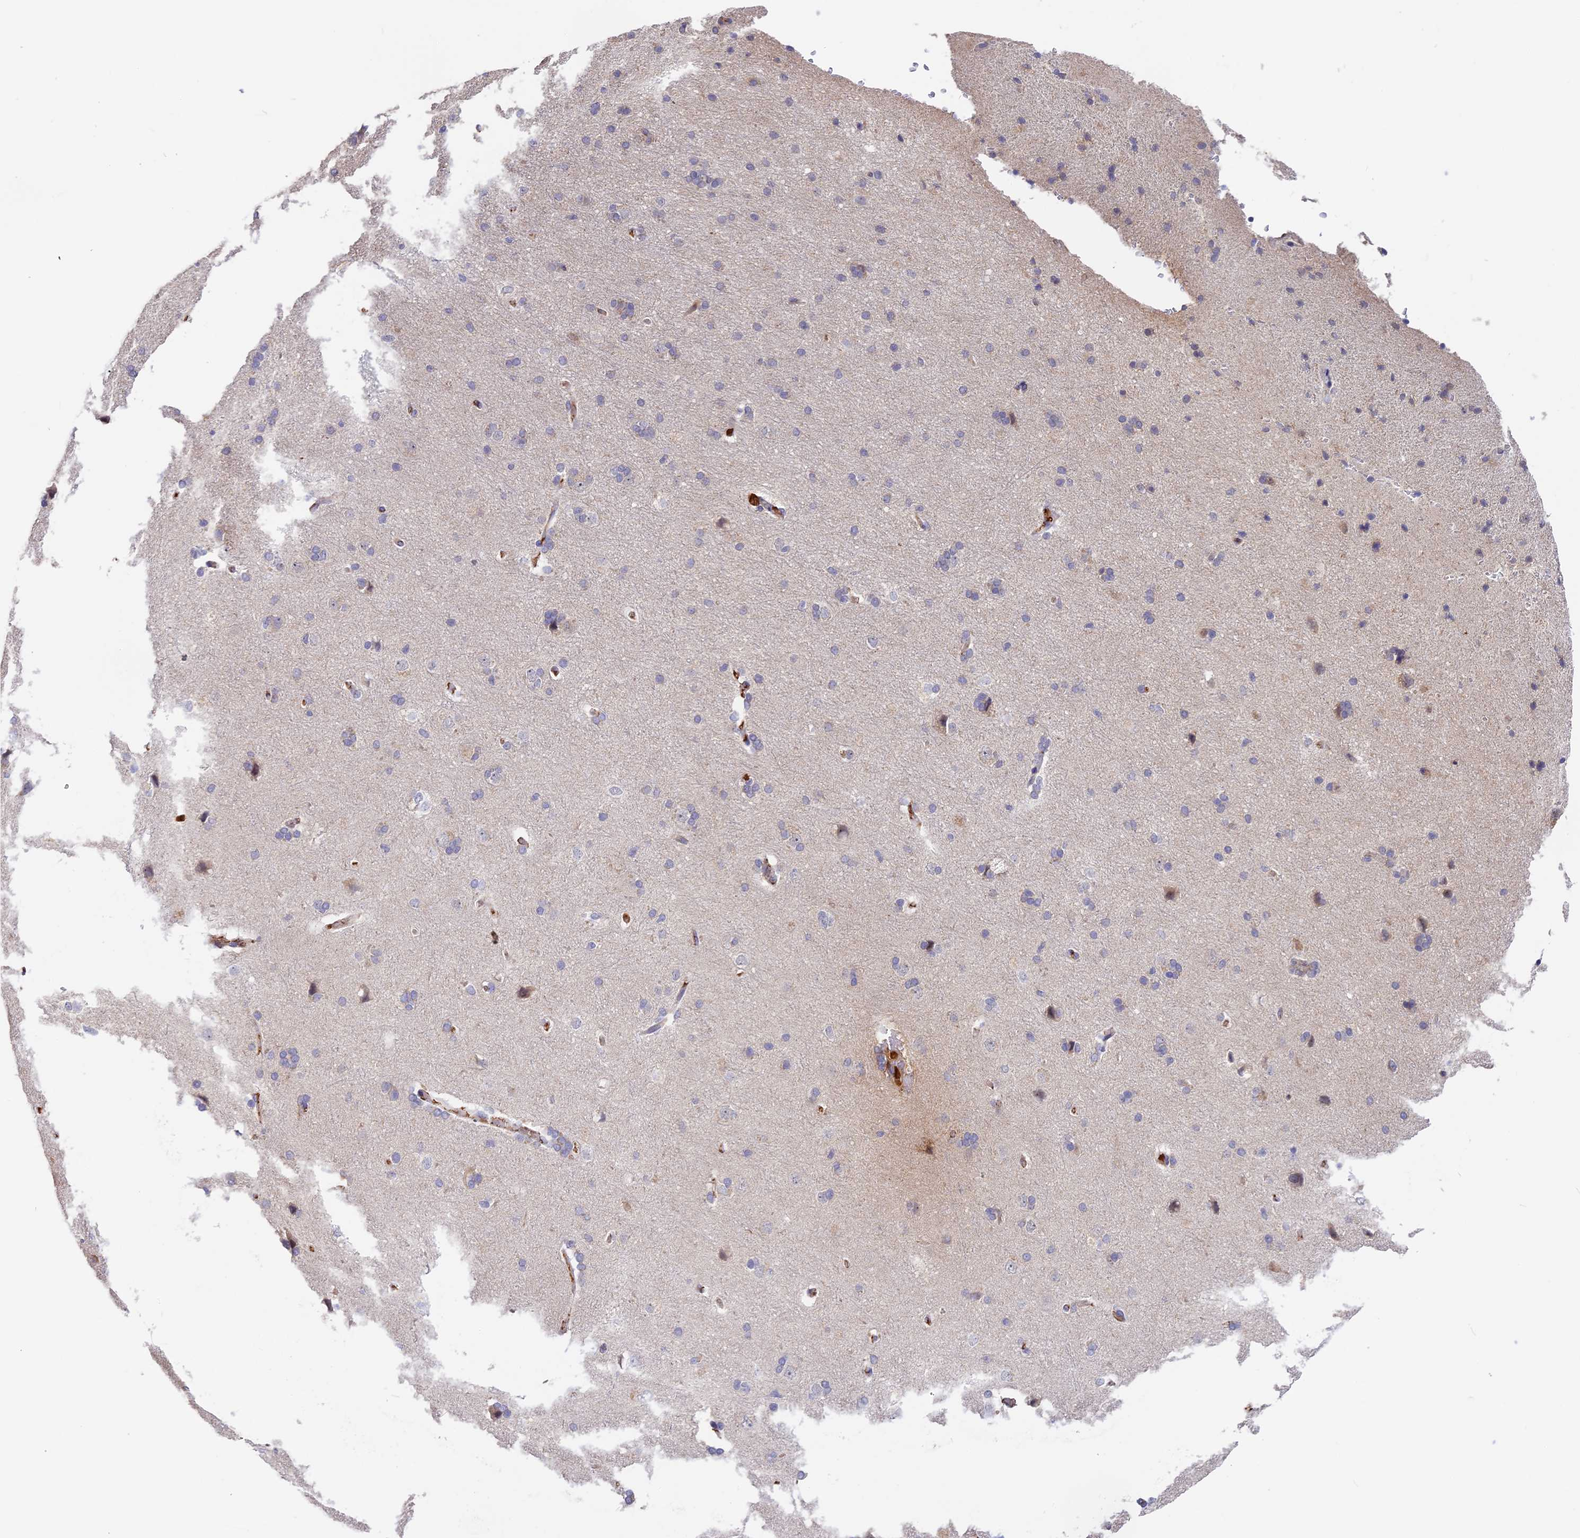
{"staining": {"intensity": "negative", "quantity": "none", "location": "none"}, "tissue": "cerebral cortex", "cell_type": "Endothelial cells", "image_type": "normal", "snomed": [{"axis": "morphology", "description": "Normal tissue, NOS"}, {"axis": "topography", "description": "Cerebral cortex"}], "caption": "DAB immunohistochemical staining of normal human cerebral cortex displays no significant staining in endothelial cells. Brightfield microscopy of immunohistochemistry stained with DAB (3,3'-diaminobenzidine) (brown) and hematoxylin (blue), captured at high magnification.", "gene": "ADGRD1", "patient": {"sex": "male", "age": 62}}